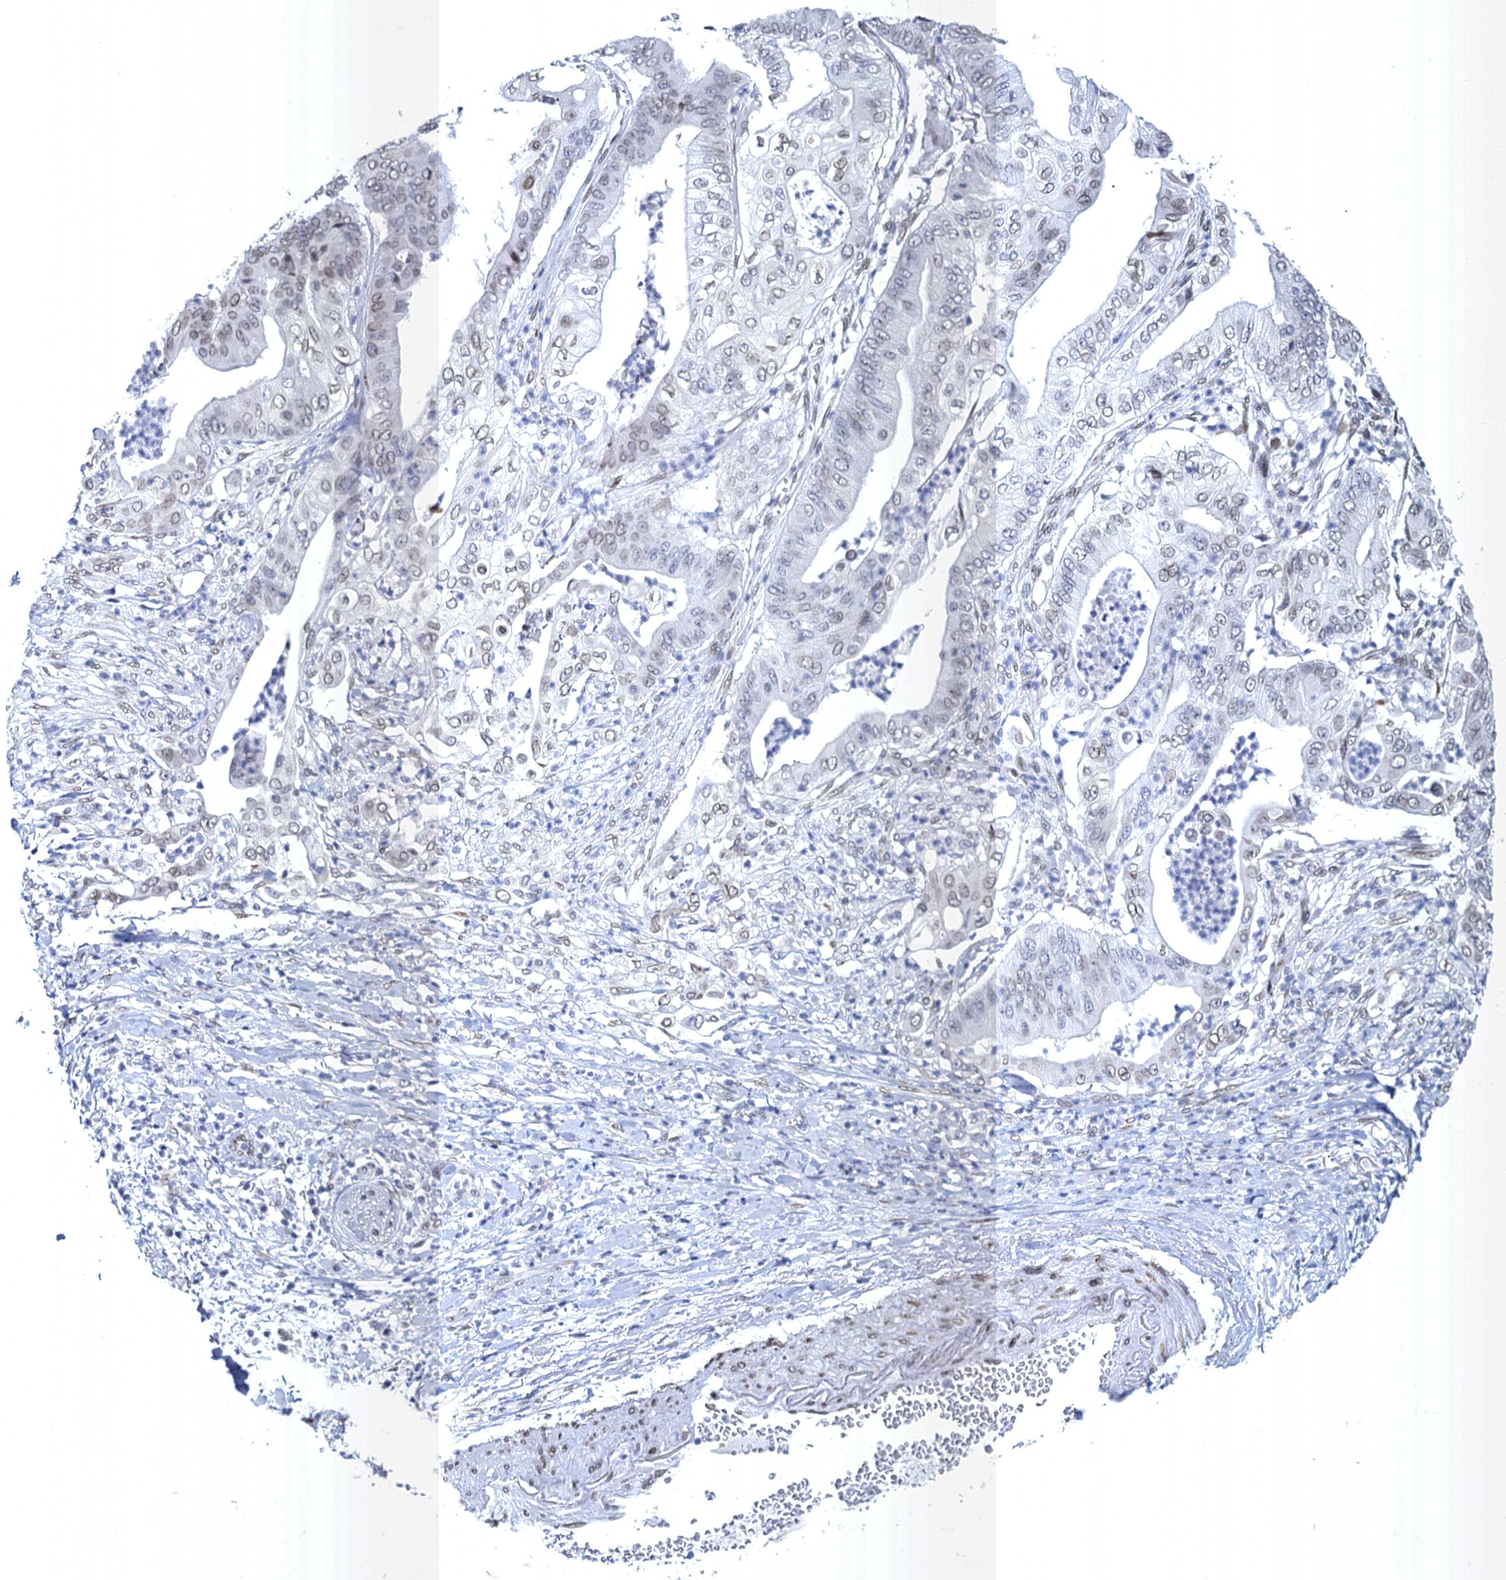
{"staining": {"intensity": "weak", "quantity": "25%-75%", "location": "cytoplasmic/membranous,nuclear"}, "tissue": "pancreatic cancer", "cell_type": "Tumor cells", "image_type": "cancer", "snomed": [{"axis": "morphology", "description": "Adenocarcinoma, NOS"}, {"axis": "topography", "description": "Pancreas"}], "caption": "Weak cytoplasmic/membranous and nuclear expression is identified in approximately 25%-75% of tumor cells in pancreatic cancer.", "gene": "PRSS35", "patient": {"sex": "female", "age": 77}}